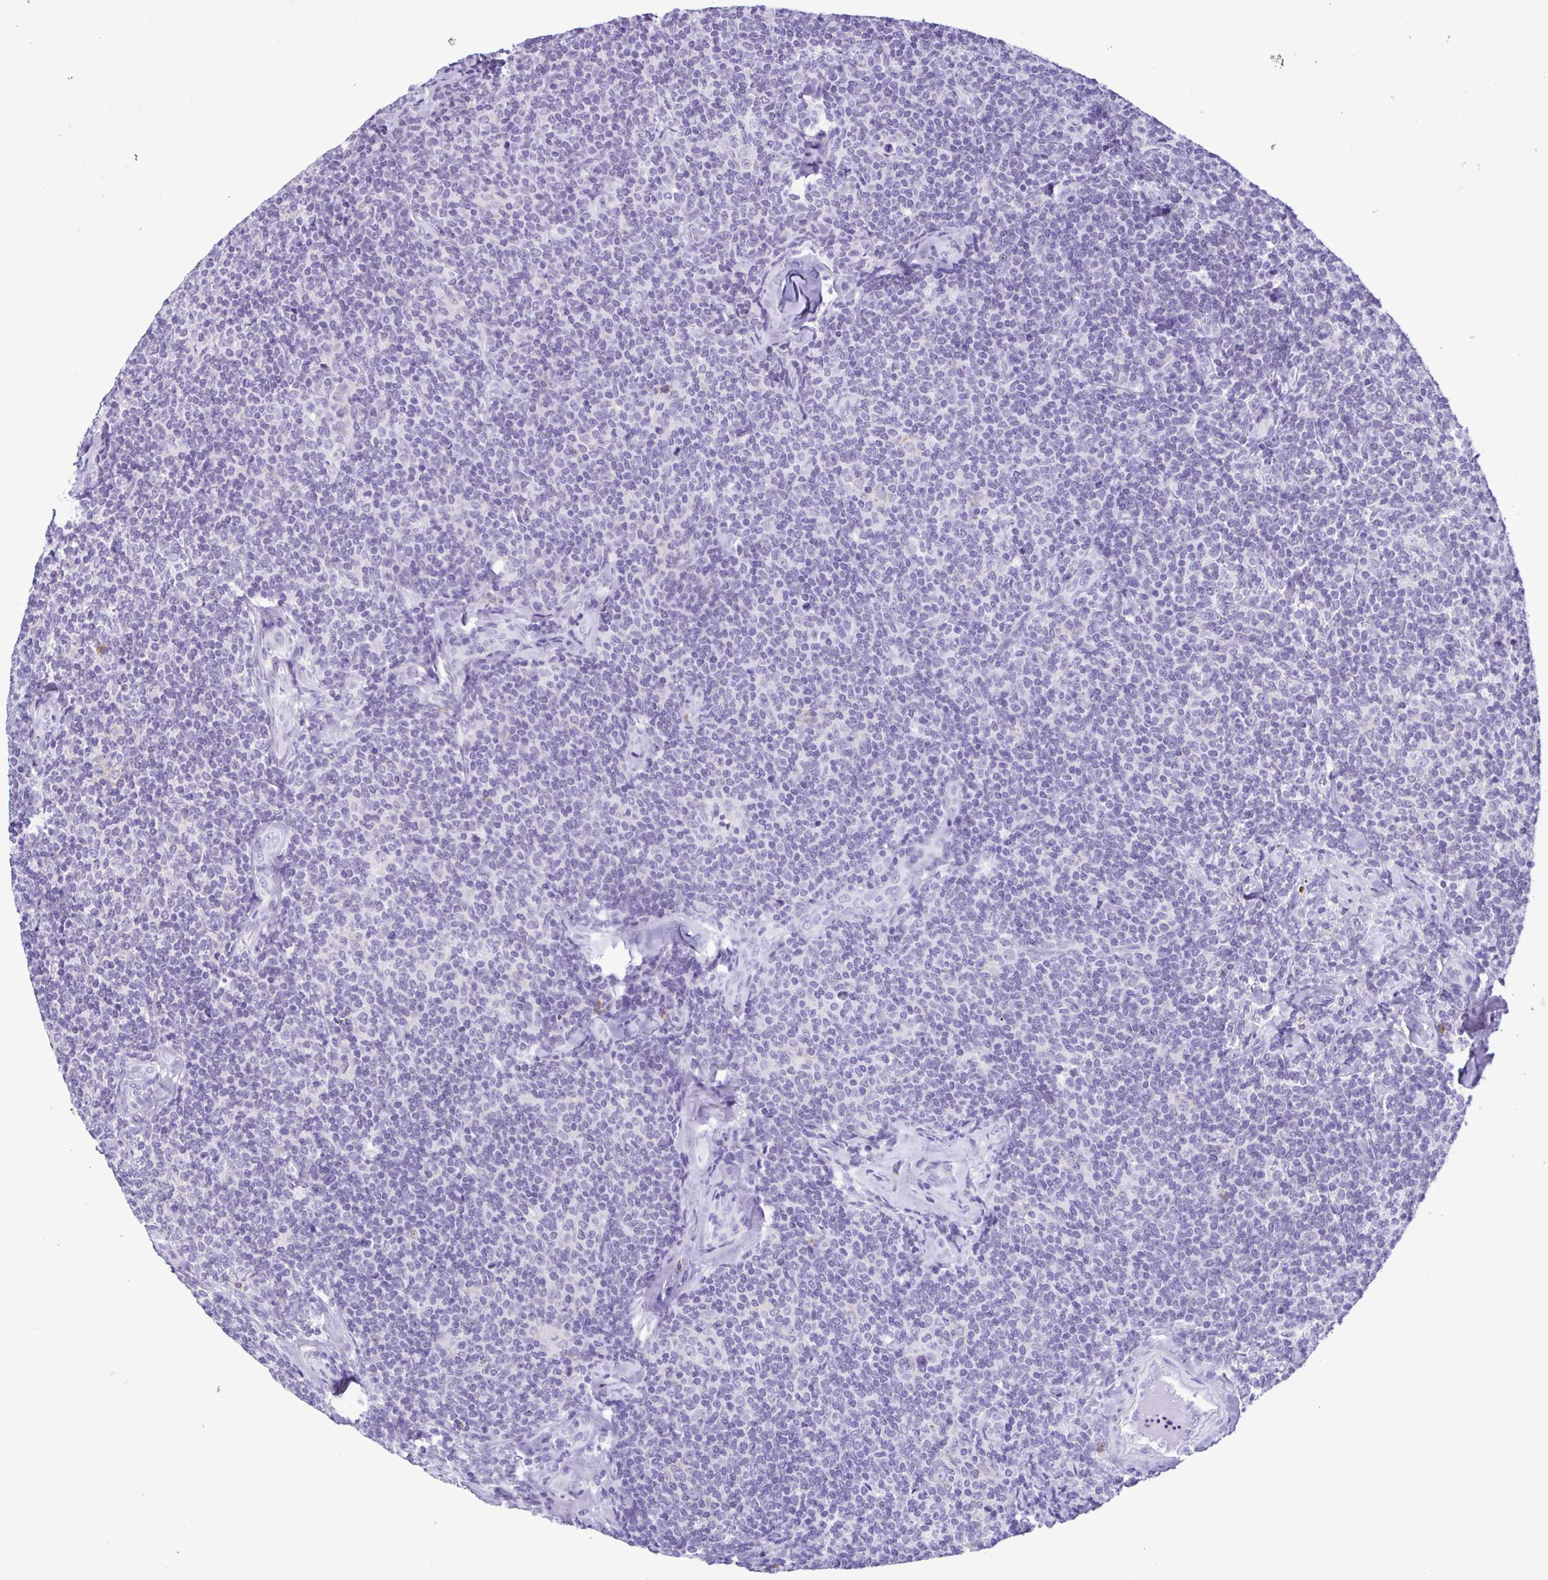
{"staining": {"intensity": "negative", "quantity": "none", "location": "none"}, "tissue": "lymphoma", "cell_type": "Tumor cells", "image_type": "cancer", "snomed": [{"axis": "morphology", "description": "Malignant lymphoma, non-Hodgkin's type, Low grade"}, {"axis": "topography", "description": "Lymph node"}], "caption": "The immunohistochemistry (IHC) image has no significant expression in tumor cells of lymphoma tissue. Nuclei are stained in blue.", "gene": "SPATA16", "patient": {"sex": "female", "age": 56}}